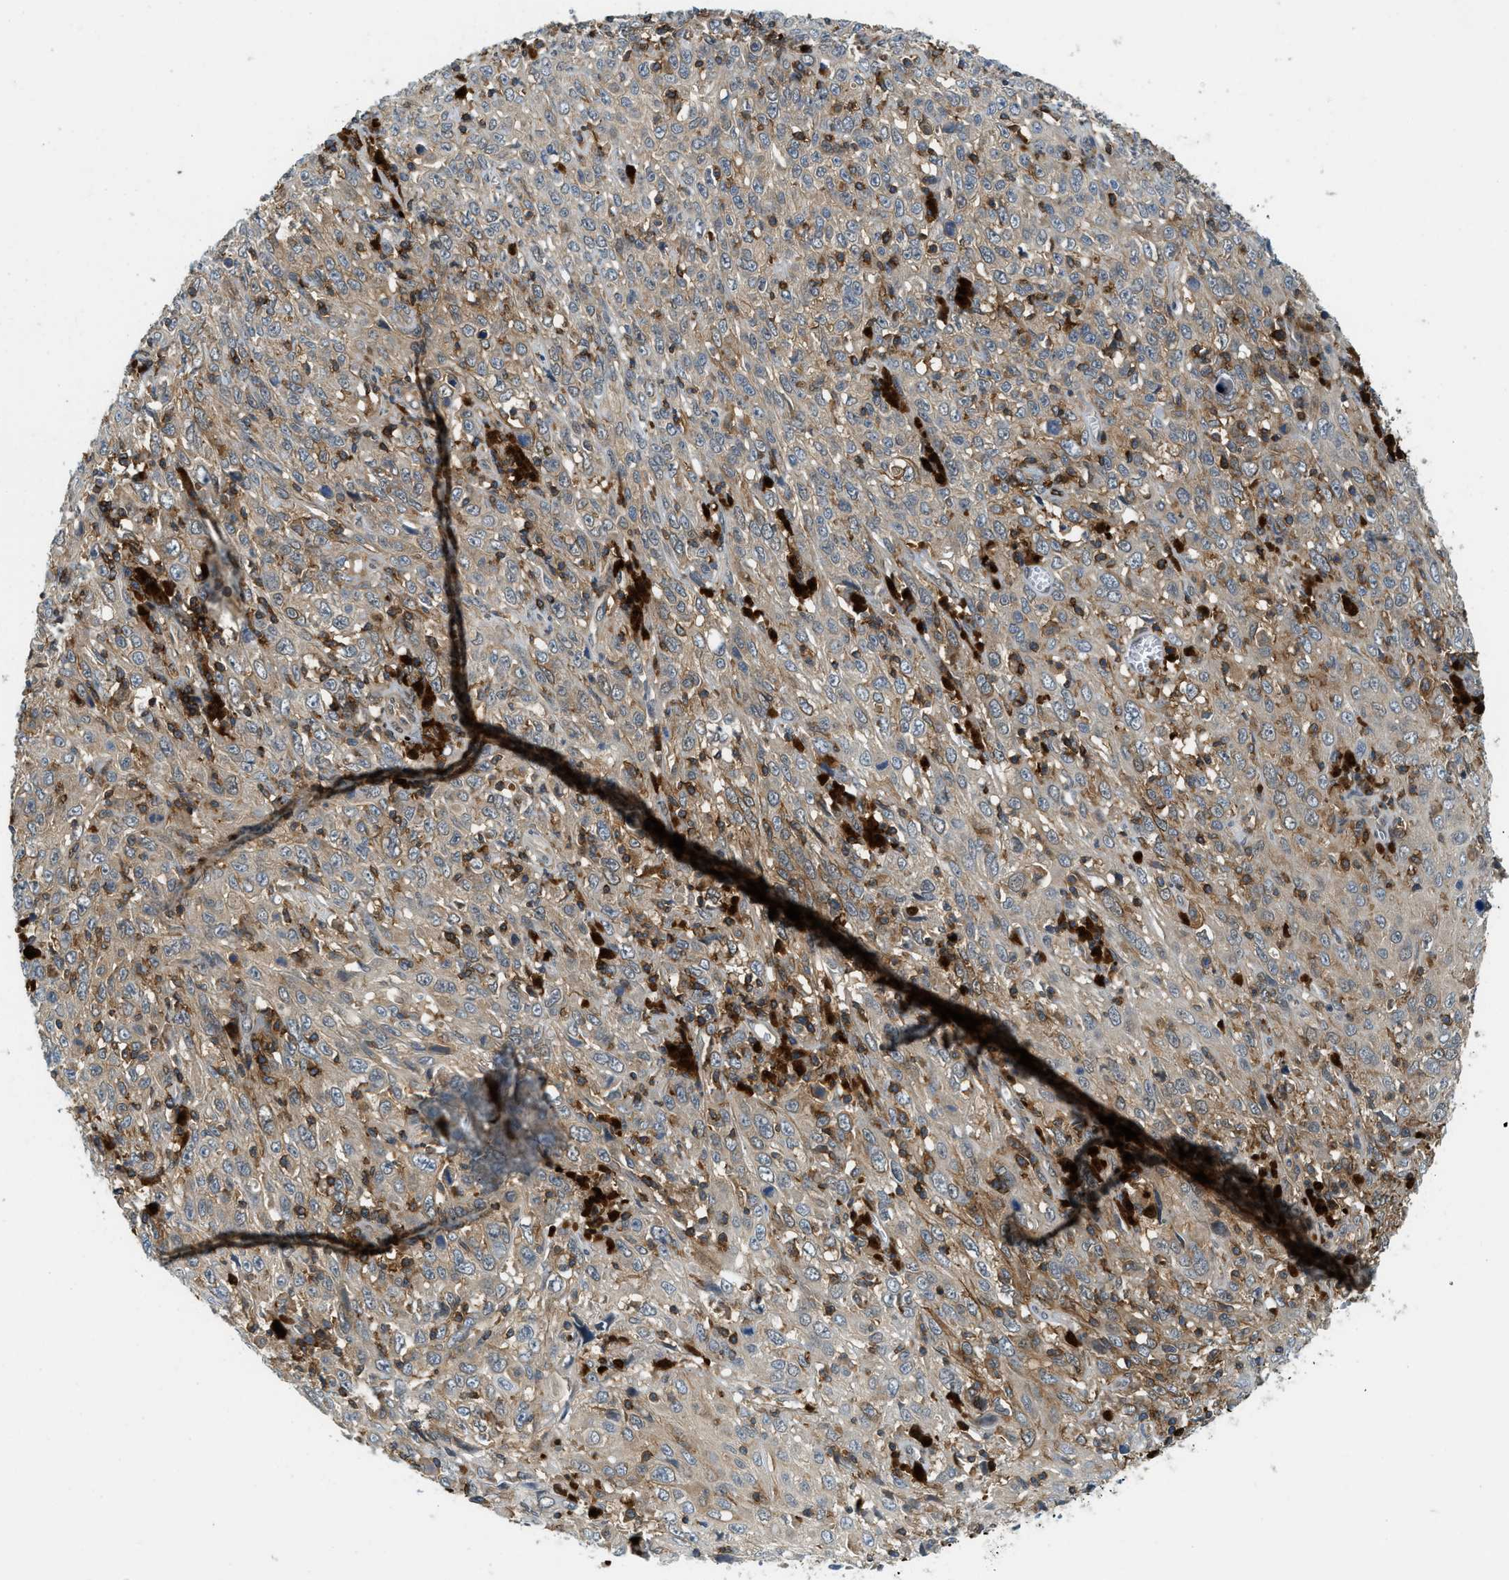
{"staining": {"intensity": "moderate", "quantity": ">75%", "location": "cytoplasmic/membranous"}, "tissue": "cervical cancer", "cell_type": "Tumor cells", "image_type": "cancer", "snomed": [{"axis": "morphology", "description": "Squamous cell carcinoma, NOS"}, {"axis": "topography", "description": "Cervix"}], "caption": "Immunohistochemistry (IHC) staining of cervical cancer, which displays medium levels of moderate cytoplasmic/membranous staining in about >75% of tumor cells indicating moderate cytoplasmic/membranous protein staining. The staining was performed using DAB (3,3'-diaminobenzidine) (brown) for protein detection and nuclei were counterstained in hematoxylin (blue).", "gene": "GMPPB", "patient": {"sex": "female", "age": 46}}